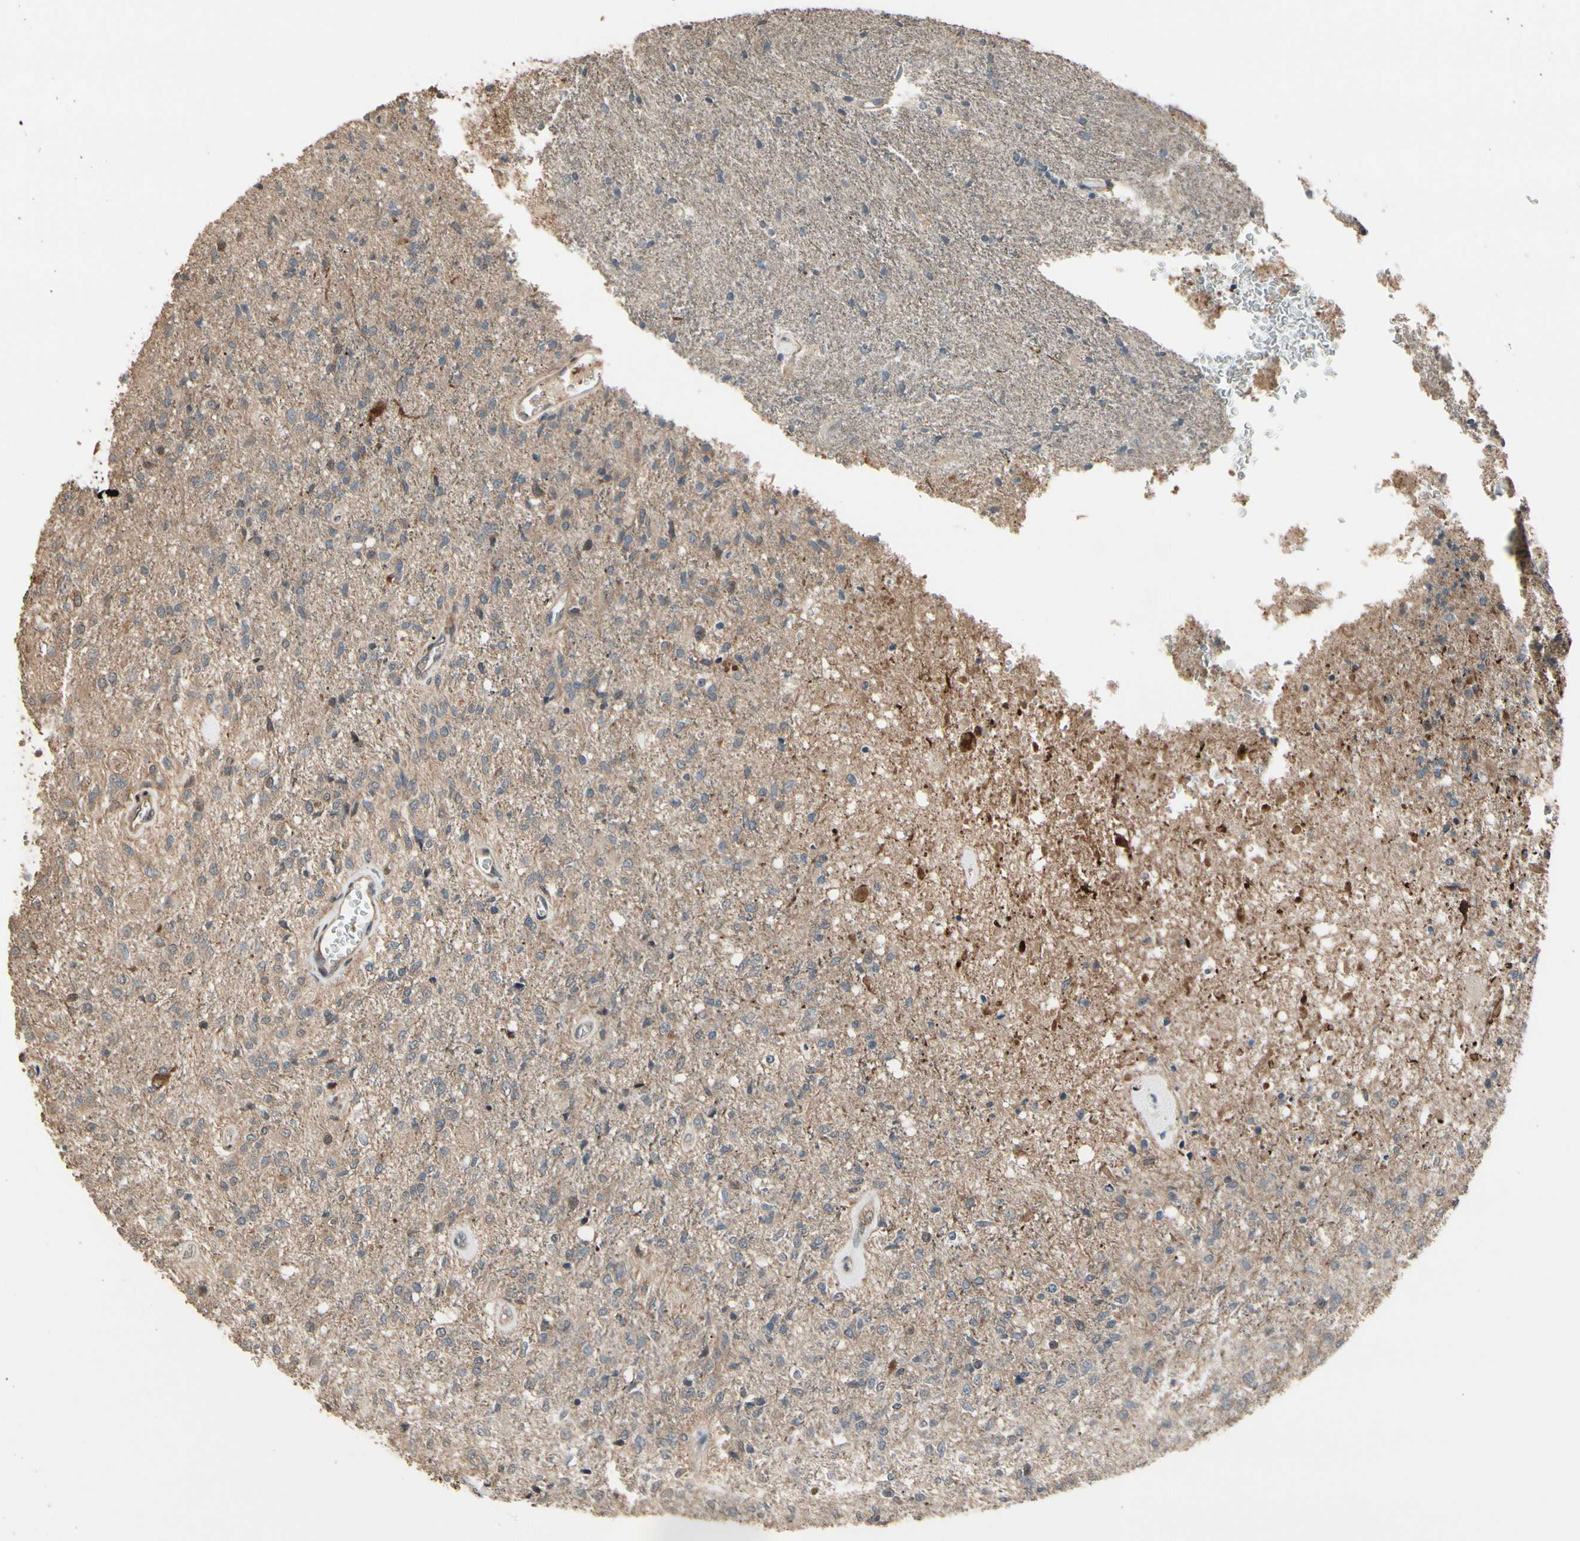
{"staining": {"intensity": "weak", "quantity": ">75%", "location": "cytoplasmic/membranous"}, "tissue": "glioma", "cell_type": "Tumor cells", "image_type": "cancer", "snomed": [{"axis": "morphology", "description": "Normal tissue, NOS"}, {"axis": "morphology", "description": "Glioma, malignant, High grade"}, {"axis": "topography", "description": "Cerebral cortex"}], "caption": "The histopathology image demonstrates immunohistochemical staining of malignant glioma (high-grade). There is weak cytoplasmic/membranous expression is identified in approximately >75% of tumor cells.", "gene": "CSF1R", "patient": {"sex": "male", "age": 77}}